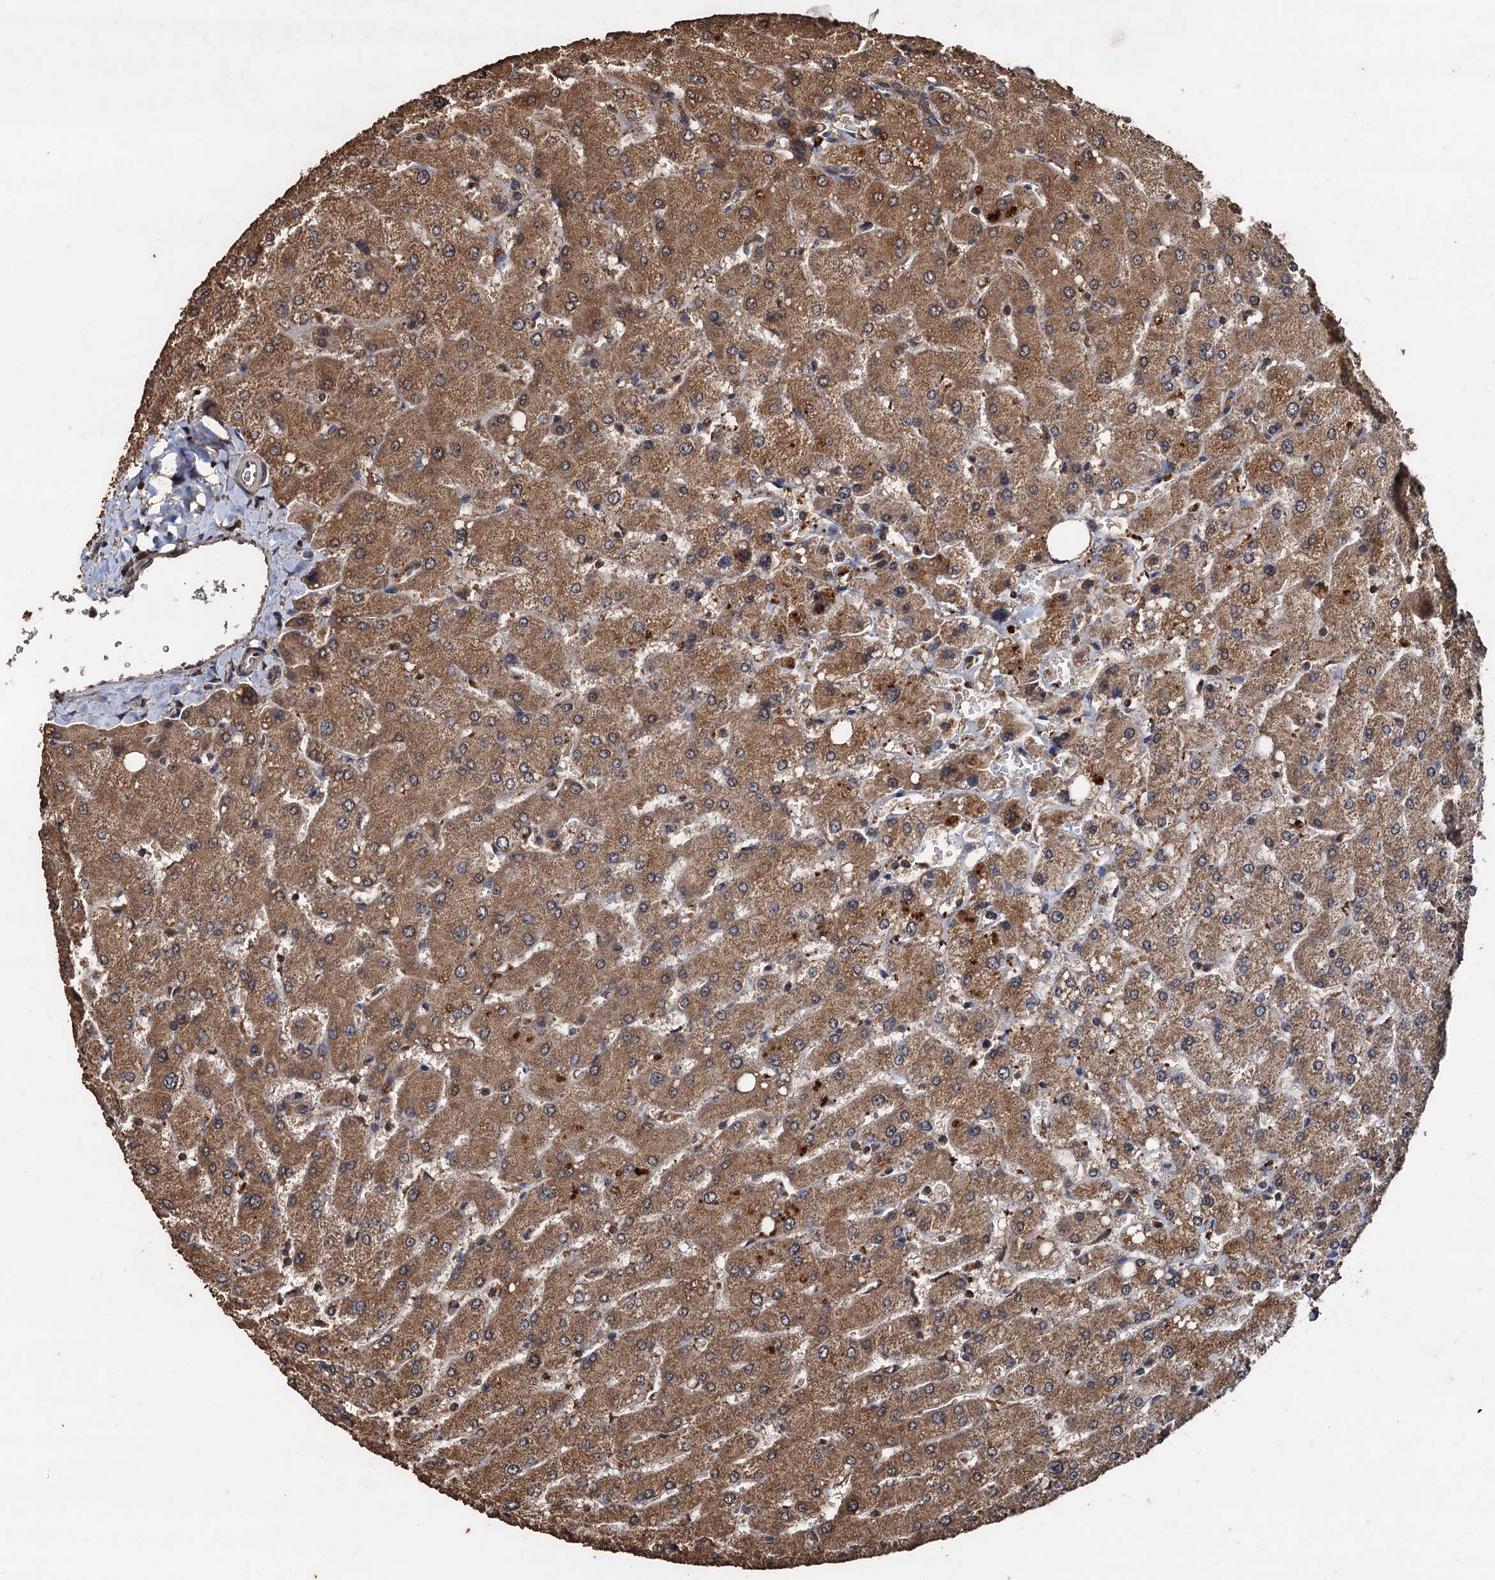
{"staining": {"intensity": "moderate", "quantity": ">75%", "location": "cytoplasmic/membranous"}, "tissue": "liver", "cell_type": "Cholangiocytes", "image_type": "normal", "snomed": [{"axis": "morphology", "description": "Normal tissue, NOS"}, {"axis": "topography", "description": "Liver"}], "caption": "Approximately >75% of cholangiocytes in normal liver reveal moderate cytoplasmic/membranous protein staining as visualized by brown immunohistochemical staining.", "gene": "PSMD9", "patient": {"sex": "male", "age": 55}}